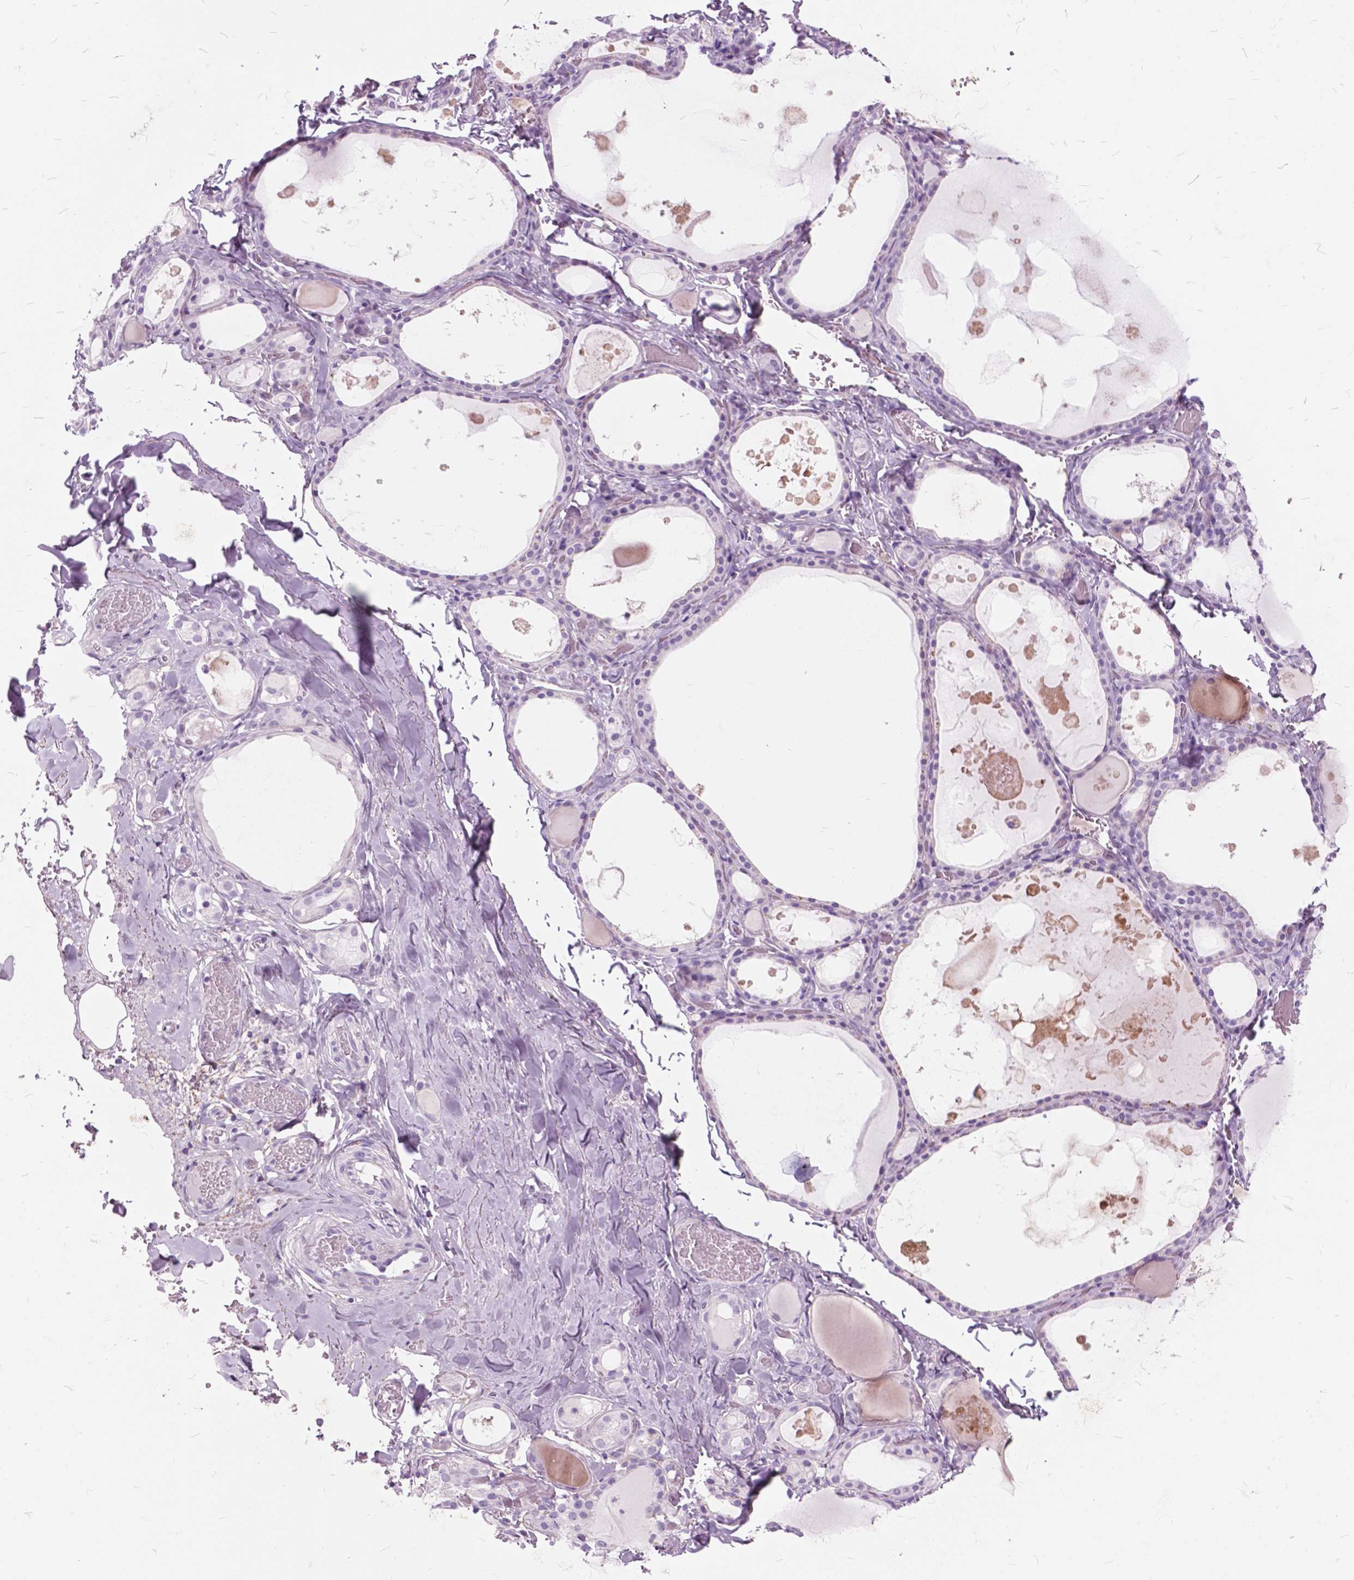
{"staining": {"intensity": "negative", "quantity": "none", "location": "none"}, "tissue": "thyroid gland", "cell_type": "Glandular cells", "image_type": "normal", "snomed": [{"axis": "morphology", "description": "Normal tissue, NOS"}, {"axis": "topography", "description": "Thyroid gland"}], "caption": "Glandular cells show no significant protein expression in benign thyroid gland. The staining was performed using DAB to visualize the protein expression in brown, while the nuclei were stained in blue with hematoxylin (Magnification: 20x).", "gene": "GDF9", "patient": {"sex": "male", "age": 56}}